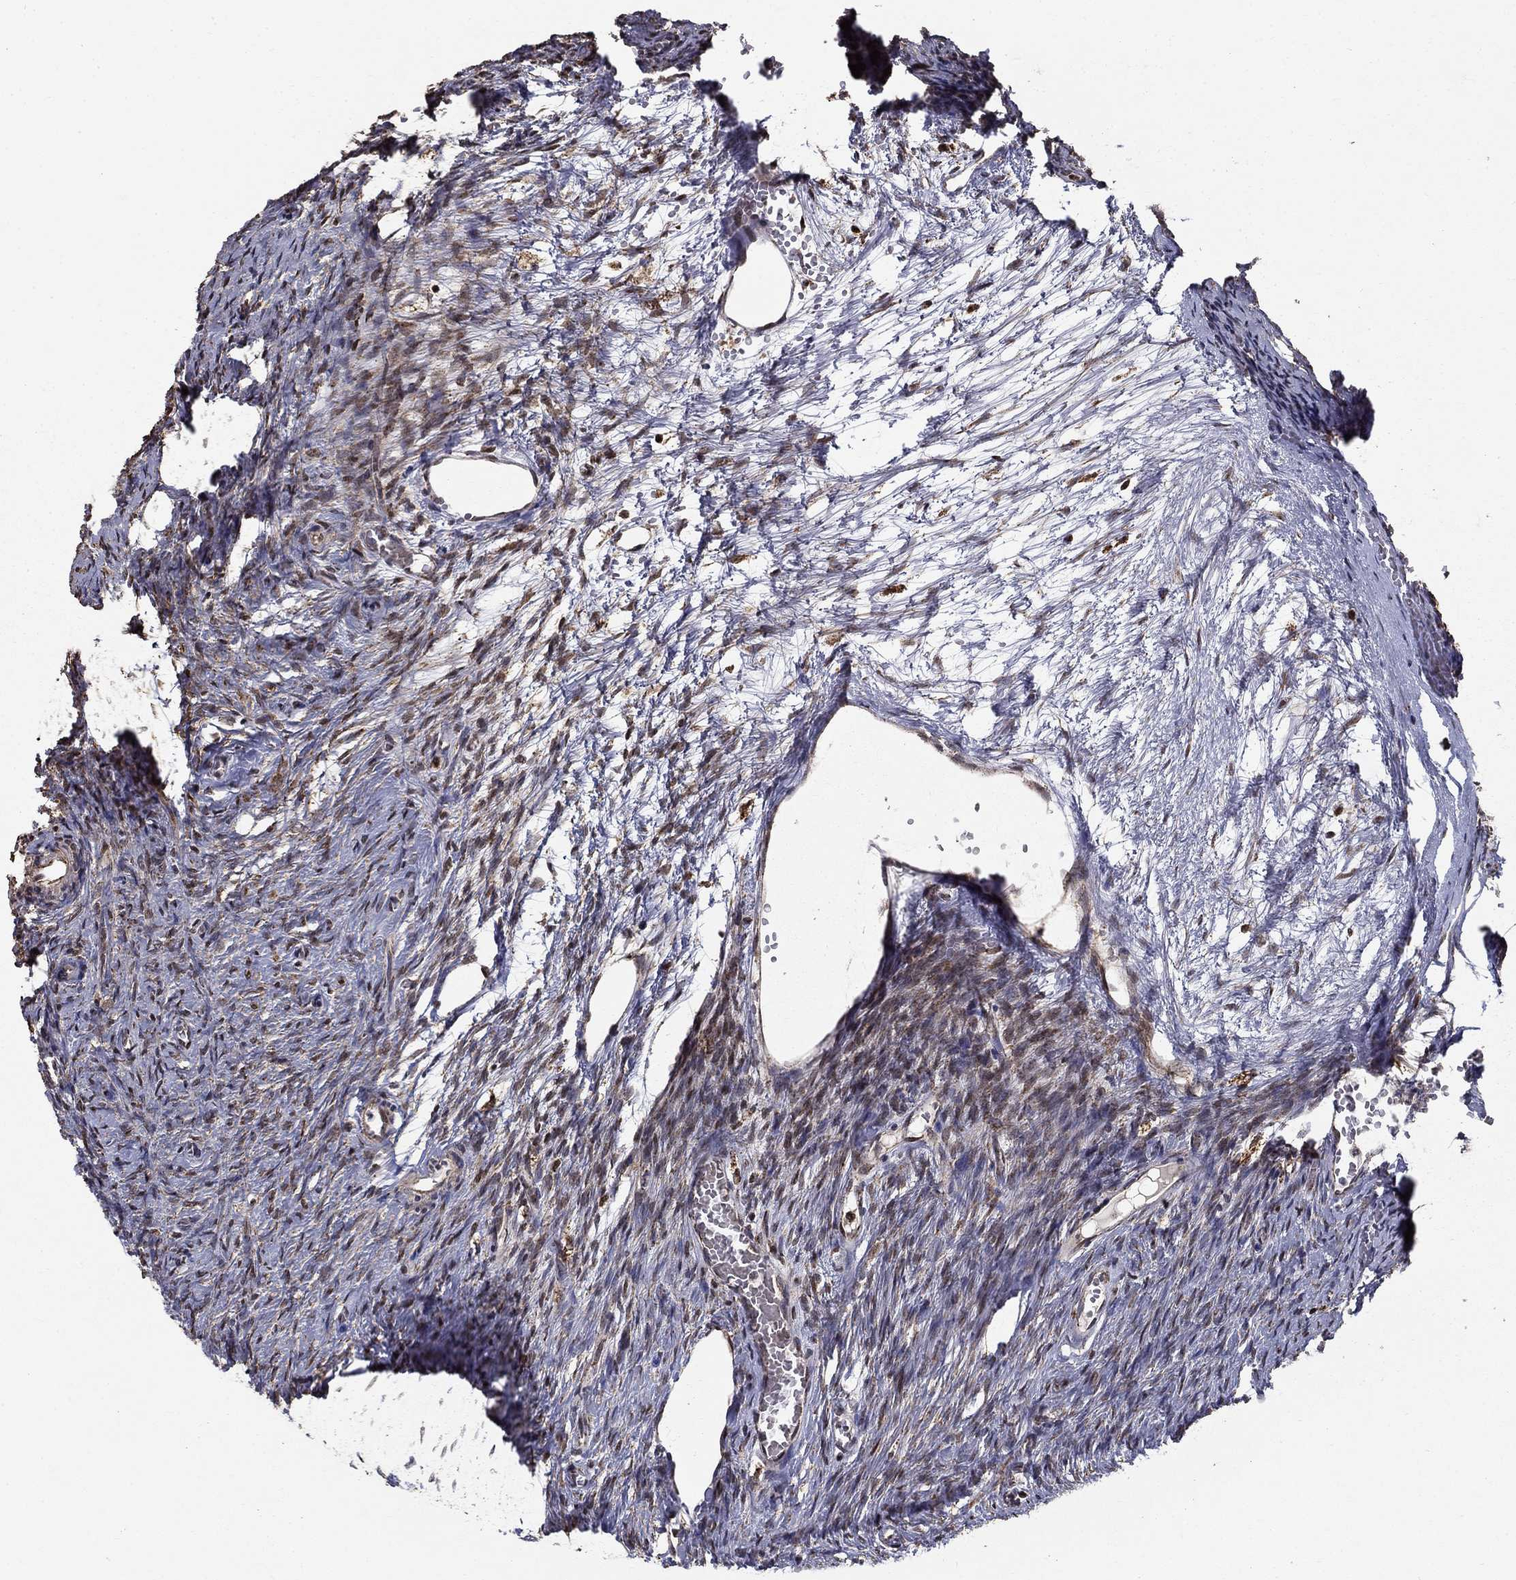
{"staining": {"intensity": "negative", "quantity": "none", "location": "none"}, "tissue": "ovary", "cell_type": "Ovarian stroma cells", "image_type": "normal", "snomed": [{"axis": "morphology", "description": "Normal tissue, NOS"}, {"axis": "topography", "description": "Ovary"}], "caption": "Immunohistochemistry (IHC) micrograph of benign human ovary stained for a protein (brown), which displays no expression in ovarian stroma cells. (Stains: DAB IHC with hematoxylin counter stain, Microscopy: brightfield microscopy at high magnification).", "gene": "ACOT13", "patient": {"sex": "female", "age": 39}}